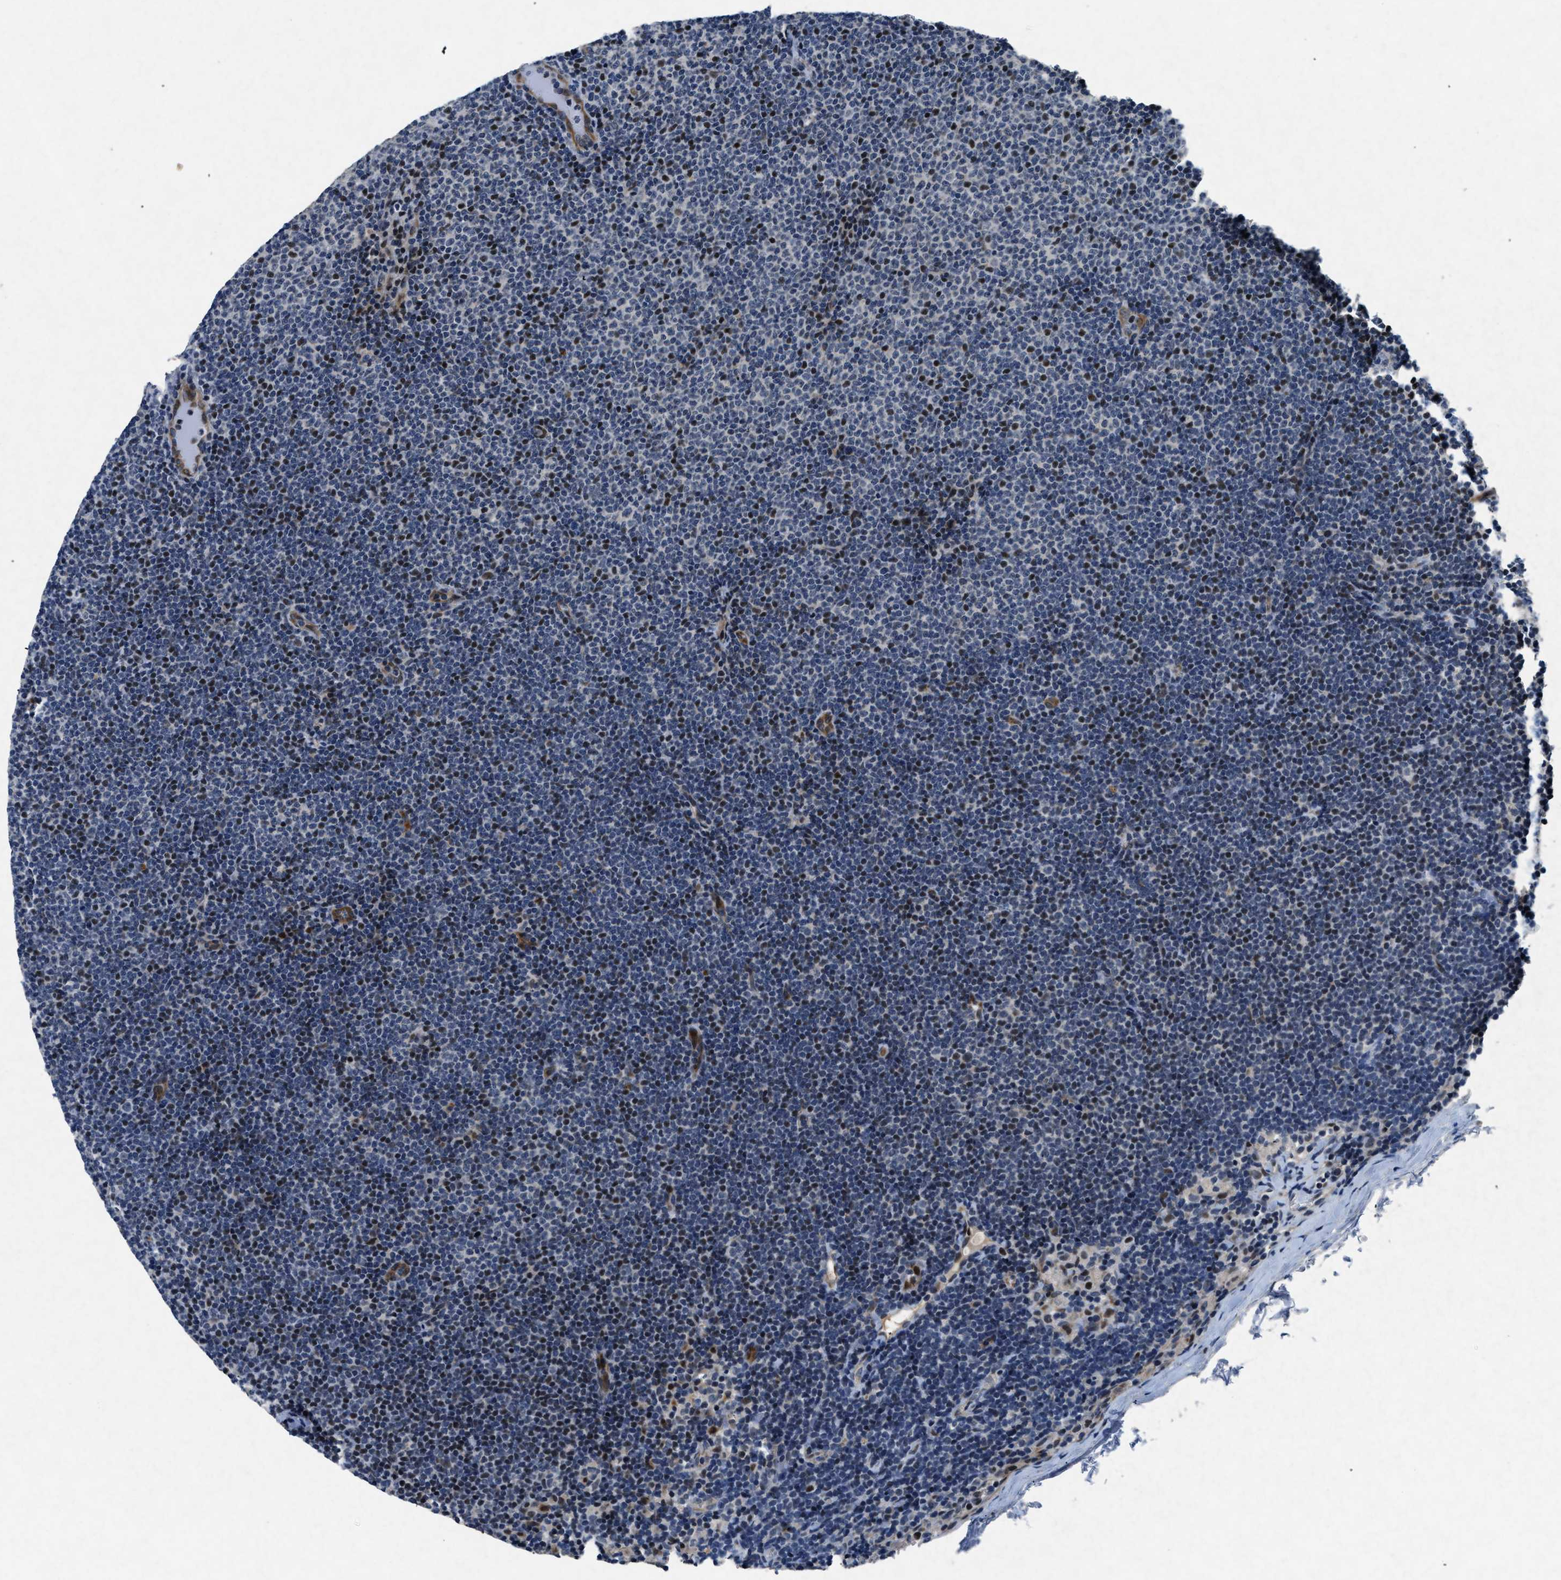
{"staining": {"intensity": "strong", "quantity": "<25%", "location": "nuclear"}, "tissue": "lymphoma", "cell_type": "Tumor cells", "image_type": "cancer", "snomed": [{"axis": "morphology", "description": "Malignant lymphoma, non-Hodgkin's type, Low grade"}, {"axis": "topography", "description": "Lymph node"}], "caption": "This is an image of IHC staining of lymphoma, which shows strong positivity in the nuclear of tumor cells.", "gene": "PHLDA1", "patient": {"sex": "female", "age": 53}}